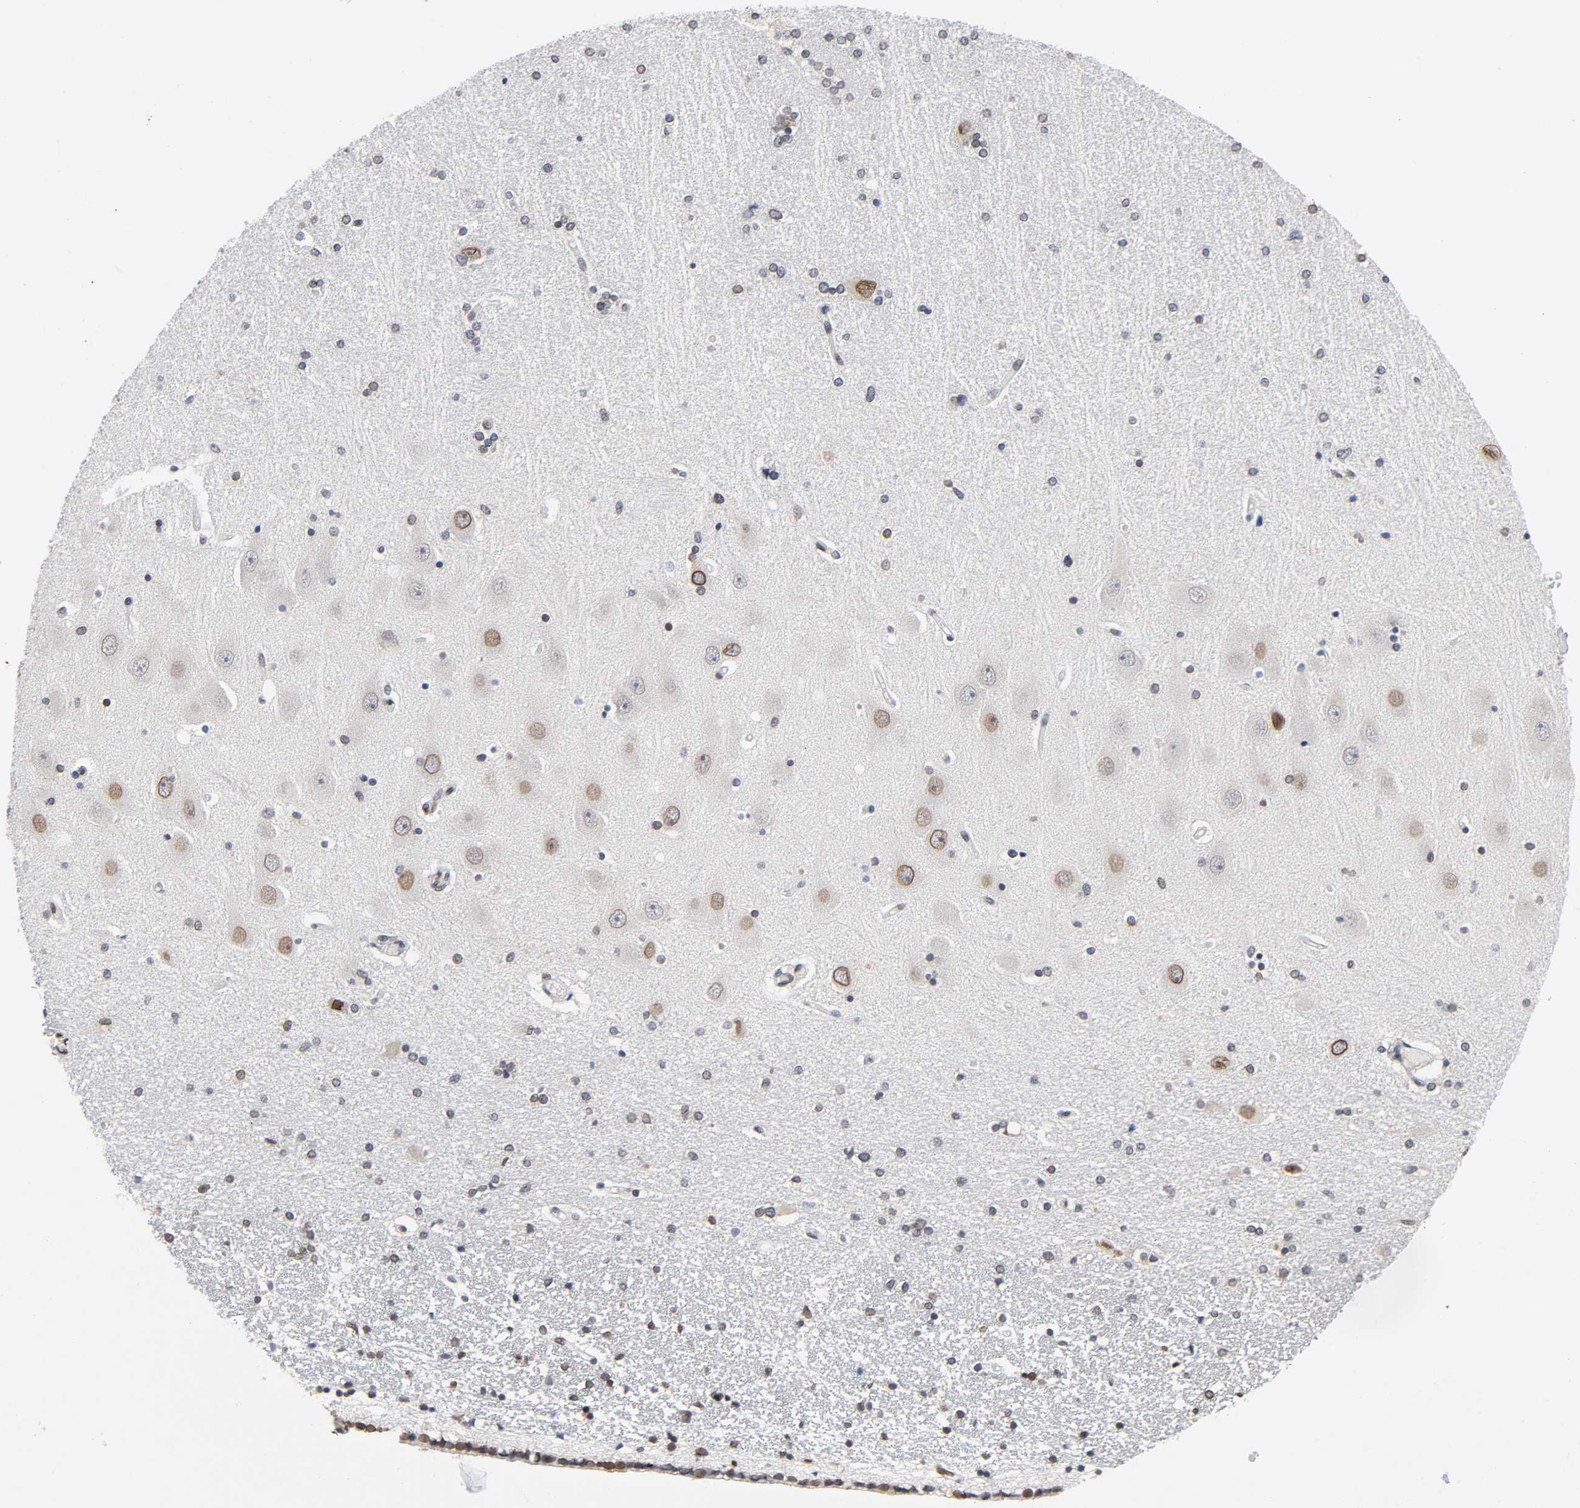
{"staining": {"intensity": "negative", "quantity": "none", "location": "none"}, "tissue": "hippocampus", "cell_type": "Glial cells", "image_type": "normal", "snomed": [{"axis": "morphology", "description": "Normal tissue, NOS"}, {"axis": "topography", "description": "Hippocampus"}], "caption": "There is no significant positivity in glial cells of hippocampus. Nuclei are stained in blue.", "gene": "SUMO1", "patient": {"sex": "female", "age": 54}}